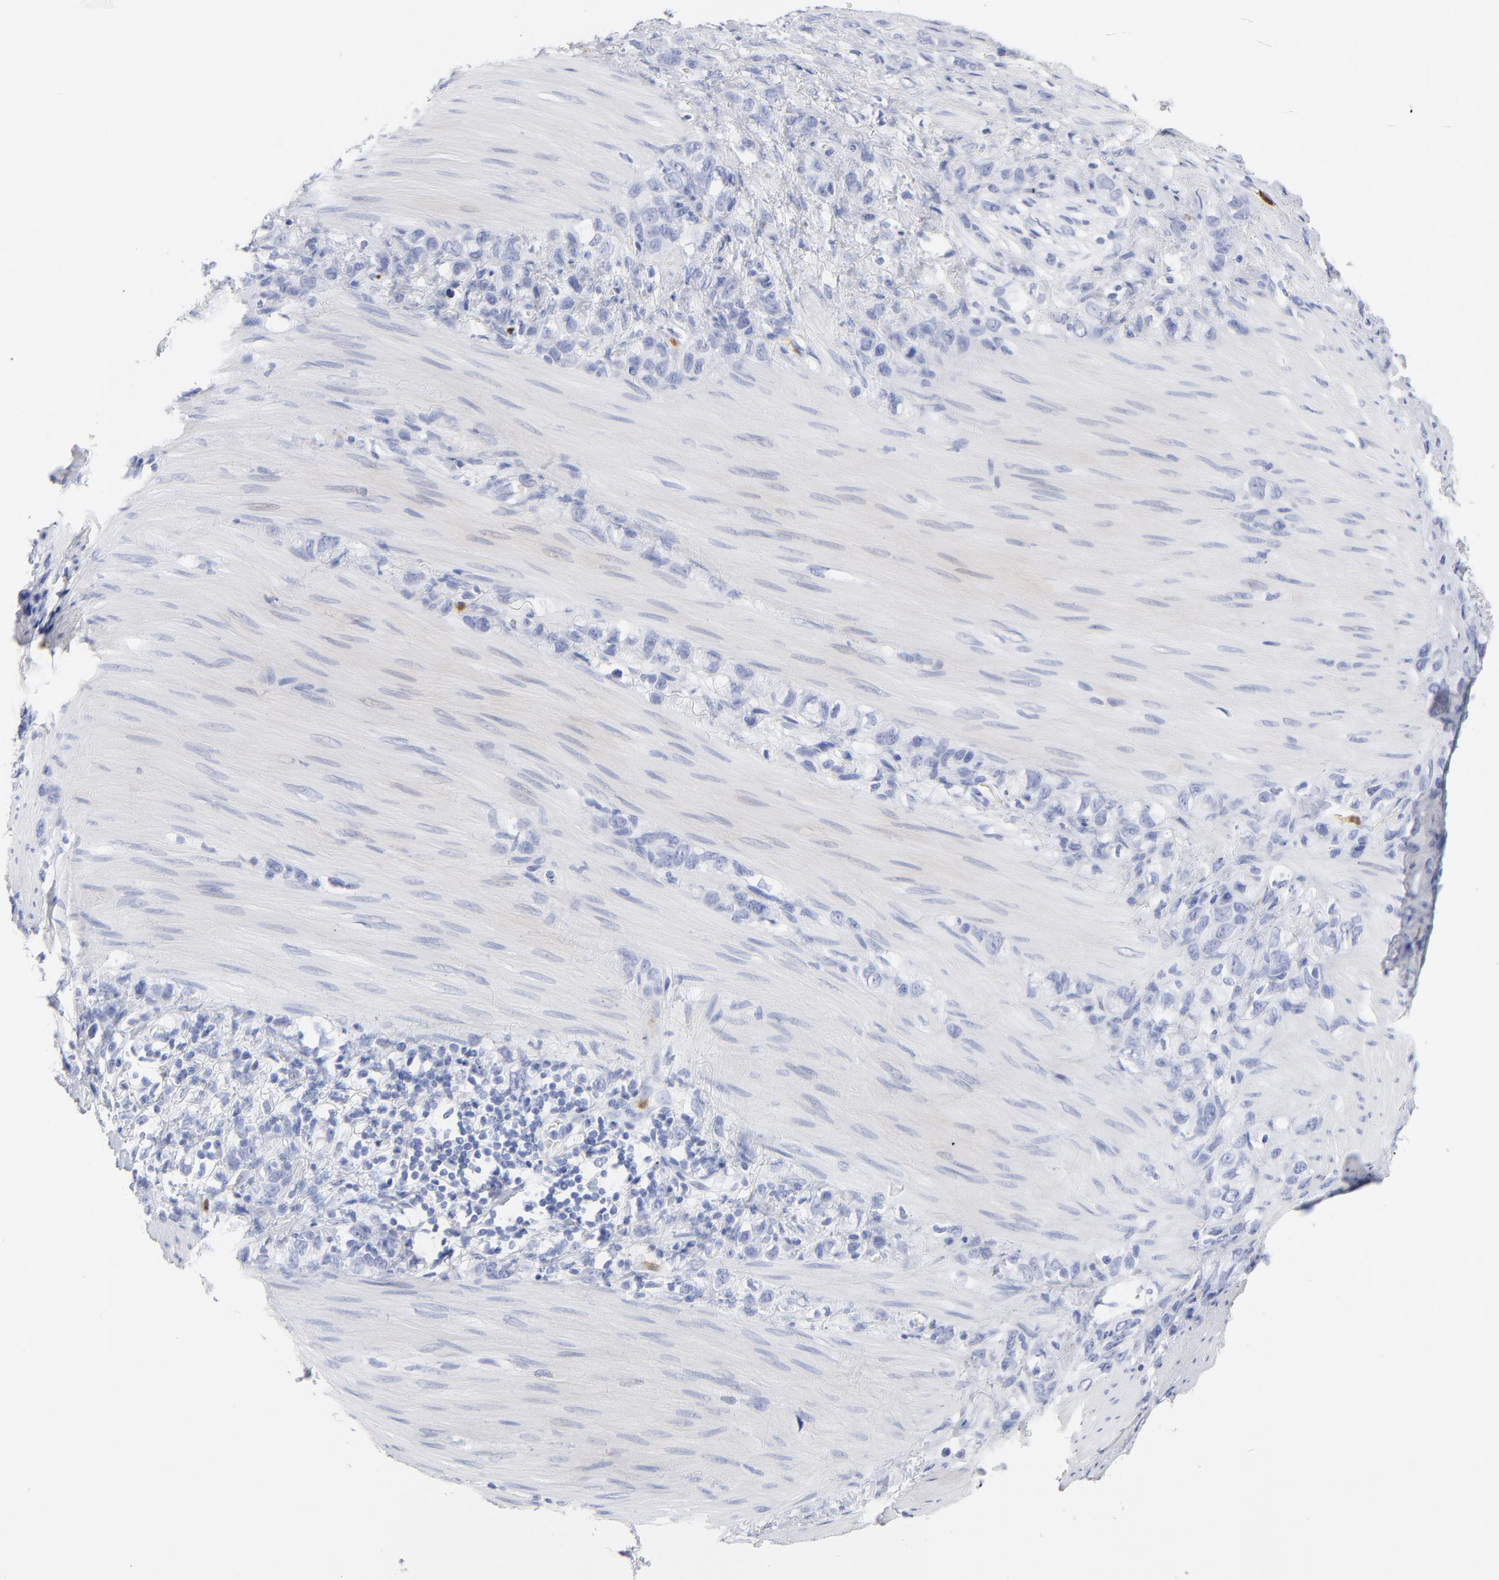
{"staining": {"intensity": "negative", "quantity": "none", "location": "none"}, "tissue": "stomach cancer", "cell_type": "Tumor cells", "image_type": "cancer", "snomed": [{"axis": "morphology", "description": "Normal tissue, NOS"}, {"axis": "morphology", "description": "Adenocarcinoma, NOS"}, {"axis": "morphology", "description": "Adenocarcinoma, High grade"}, {"axis": "topography", "description": "Stomach, upper"}, {"axis": "topography", "description": "Stomach"}], "caption": "IHC of stomach cancer demonstrates no positivity in tumor cells.", "gene": "ARG1", "patient": {"sex": "female", "age": 65}}